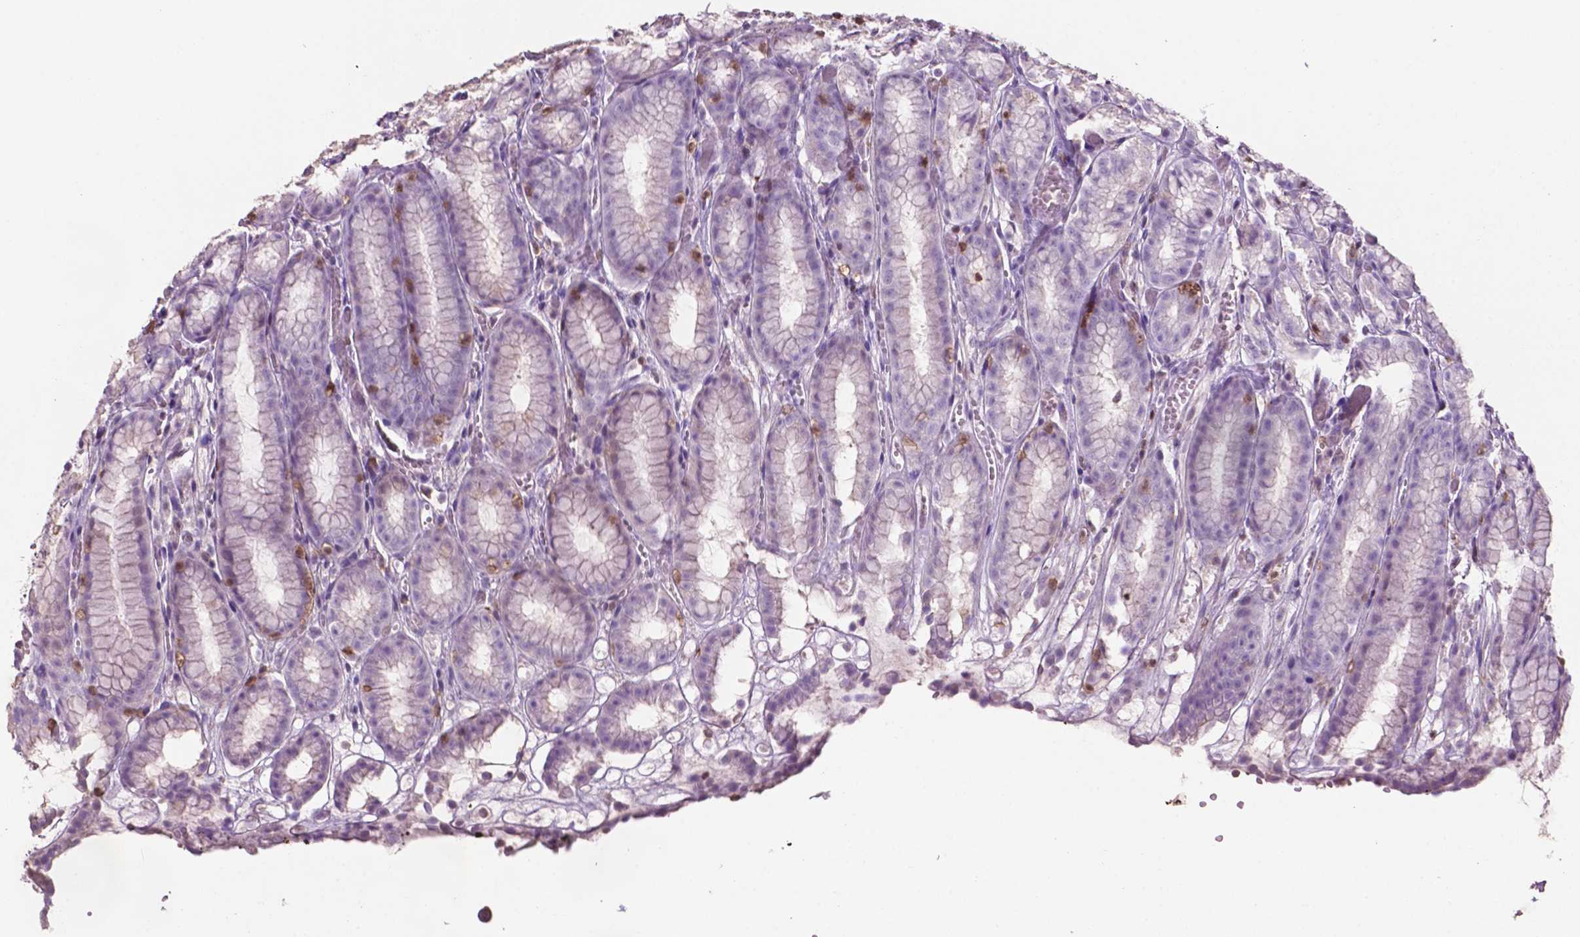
{"staining": {"intensity": "negative", "quantity": "none", "location": "none"}, "tissue": "stomach", "cell_type": "Glandular cells", "image_type": "normal", "snomed": [{"axis": "morphology", "description": "Normal tissue, NOS"}, {"axis": "topography", "description": "Stomach"}], "caption": "This is a image of immunohistochemistry (IHC) staining of normal stomach, which shows no positivity in glandular cells. The staining was performed using DAB to visualize the protein expression in brown, while the nuclei were stained in blue with hematoxylin (Magnification: 20x).", "gene": "TBC1D10C", "patient": {"sex": "male", "age": 70}}